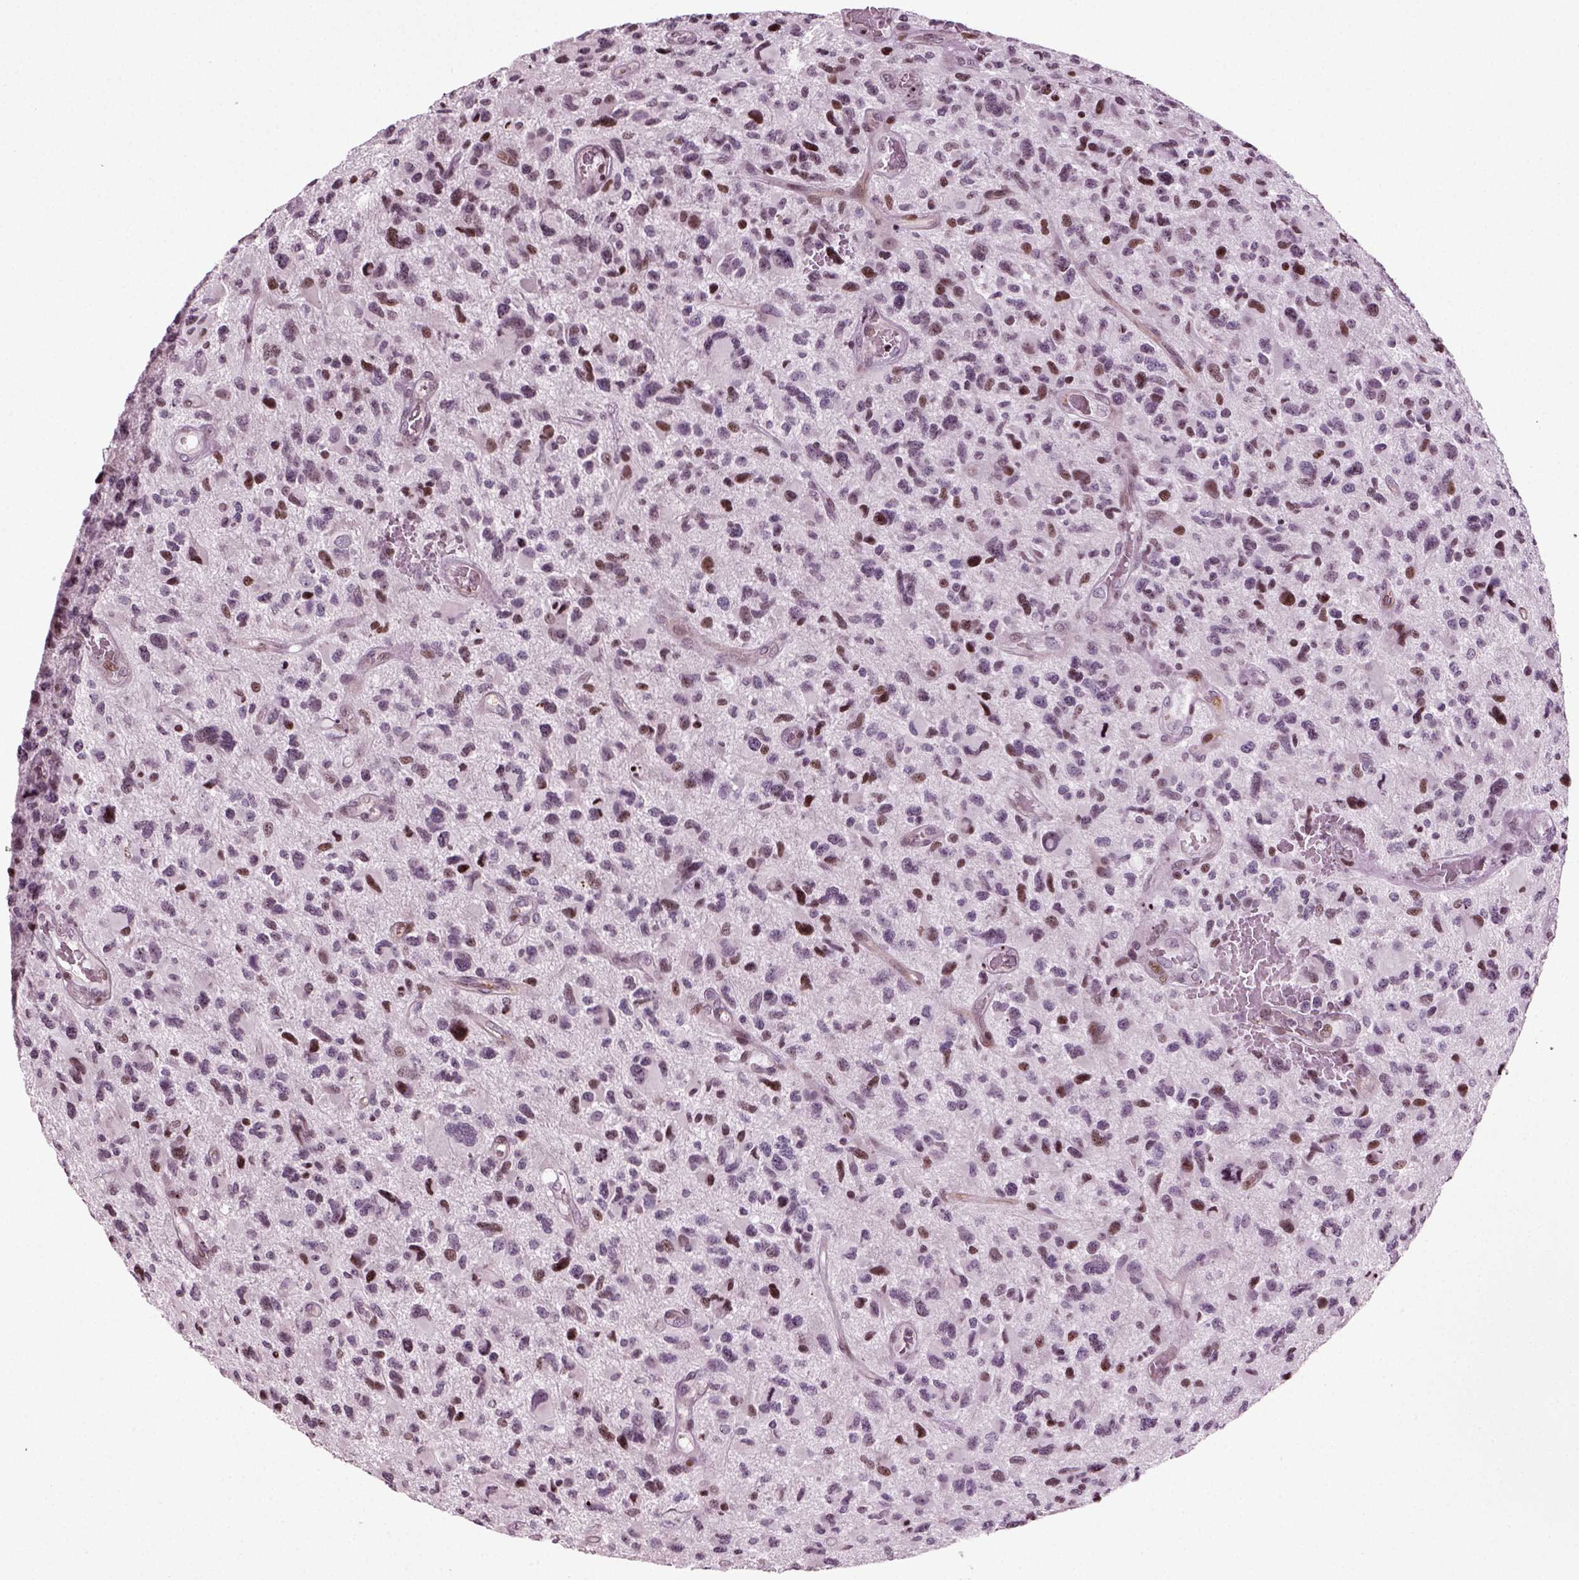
{"staining": {"intensity": "moderate", "quantity": "<25%", "location": "nuclear"}, "tissue": "glioma", "cell_type": "Tumor cells", "image_type": "cancer", "snomed": [{"axis": "morphology", "description": "Glioma, malignant, NOS"}, {"axis": "morphology", "description": "Glioma, malignant, High grade"}, {"axis": "topography", "description": "Brain"}], "caption": "The histopathology image exhibits a brown stain indicating the presence of a protein in the nuclear of tumor cells in malignant high-grade glioma.", "gene": "HEYL", "patient": {"sex": "female", "age": 71}}